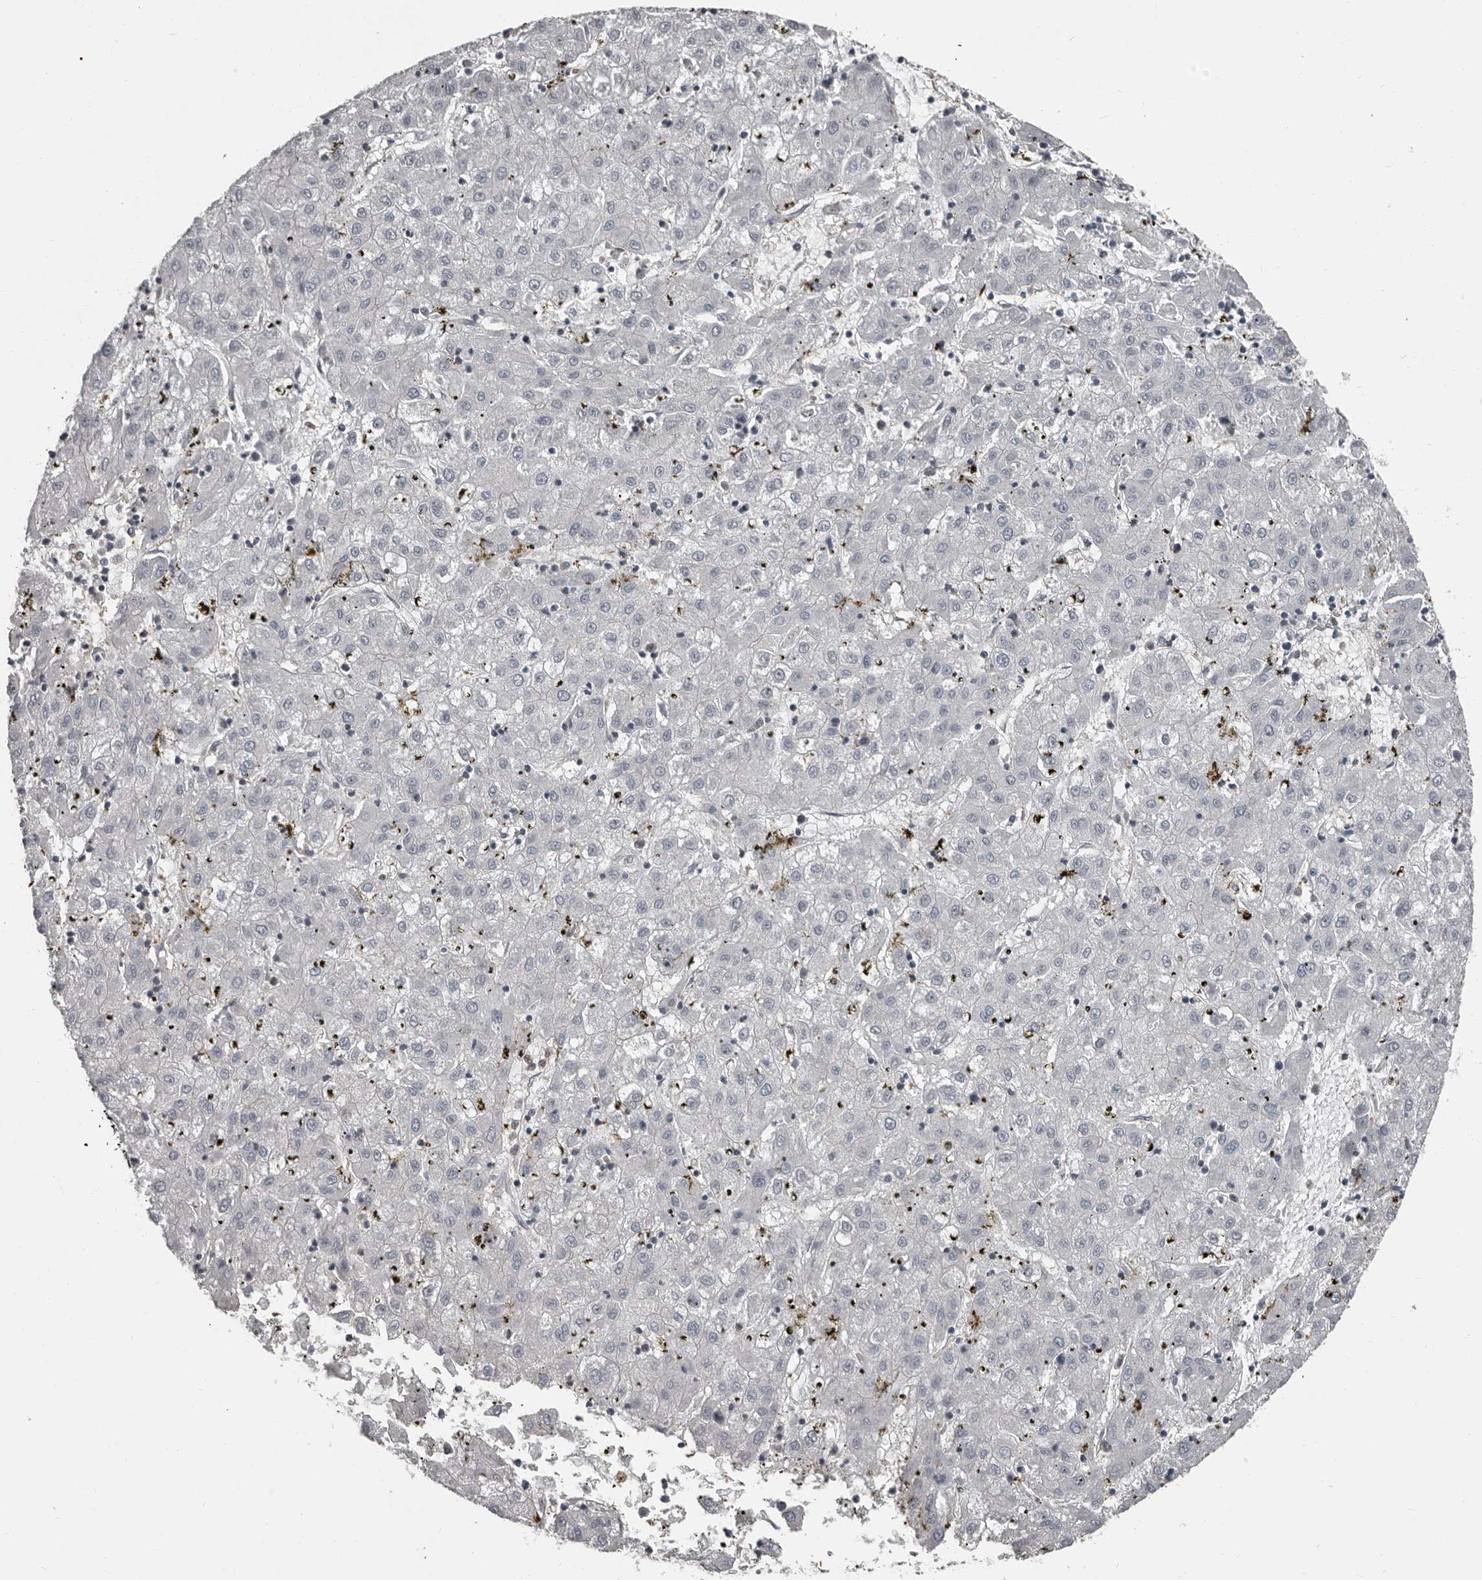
{"staining": {"intensity": "negative", "quantity": "none", "location": "none"}, "tissue": "liver cancer", "cell_type": "Tumor cells", "image_type": "cancer", "snomed": [{"axis": "morphology", "description": "Carcinoma, Hepatocellular, NOS"}, {"axis": "topography", "description": "Liver"}], "caption": "IHC of liver cancer exhibits no positivity in tumor cells. (DAB (3,3'-diaminobenzidine) IHC with hematoxylin counter stain).", "gene": "CA6", "patient": {"sex": "male", "age": 72}}